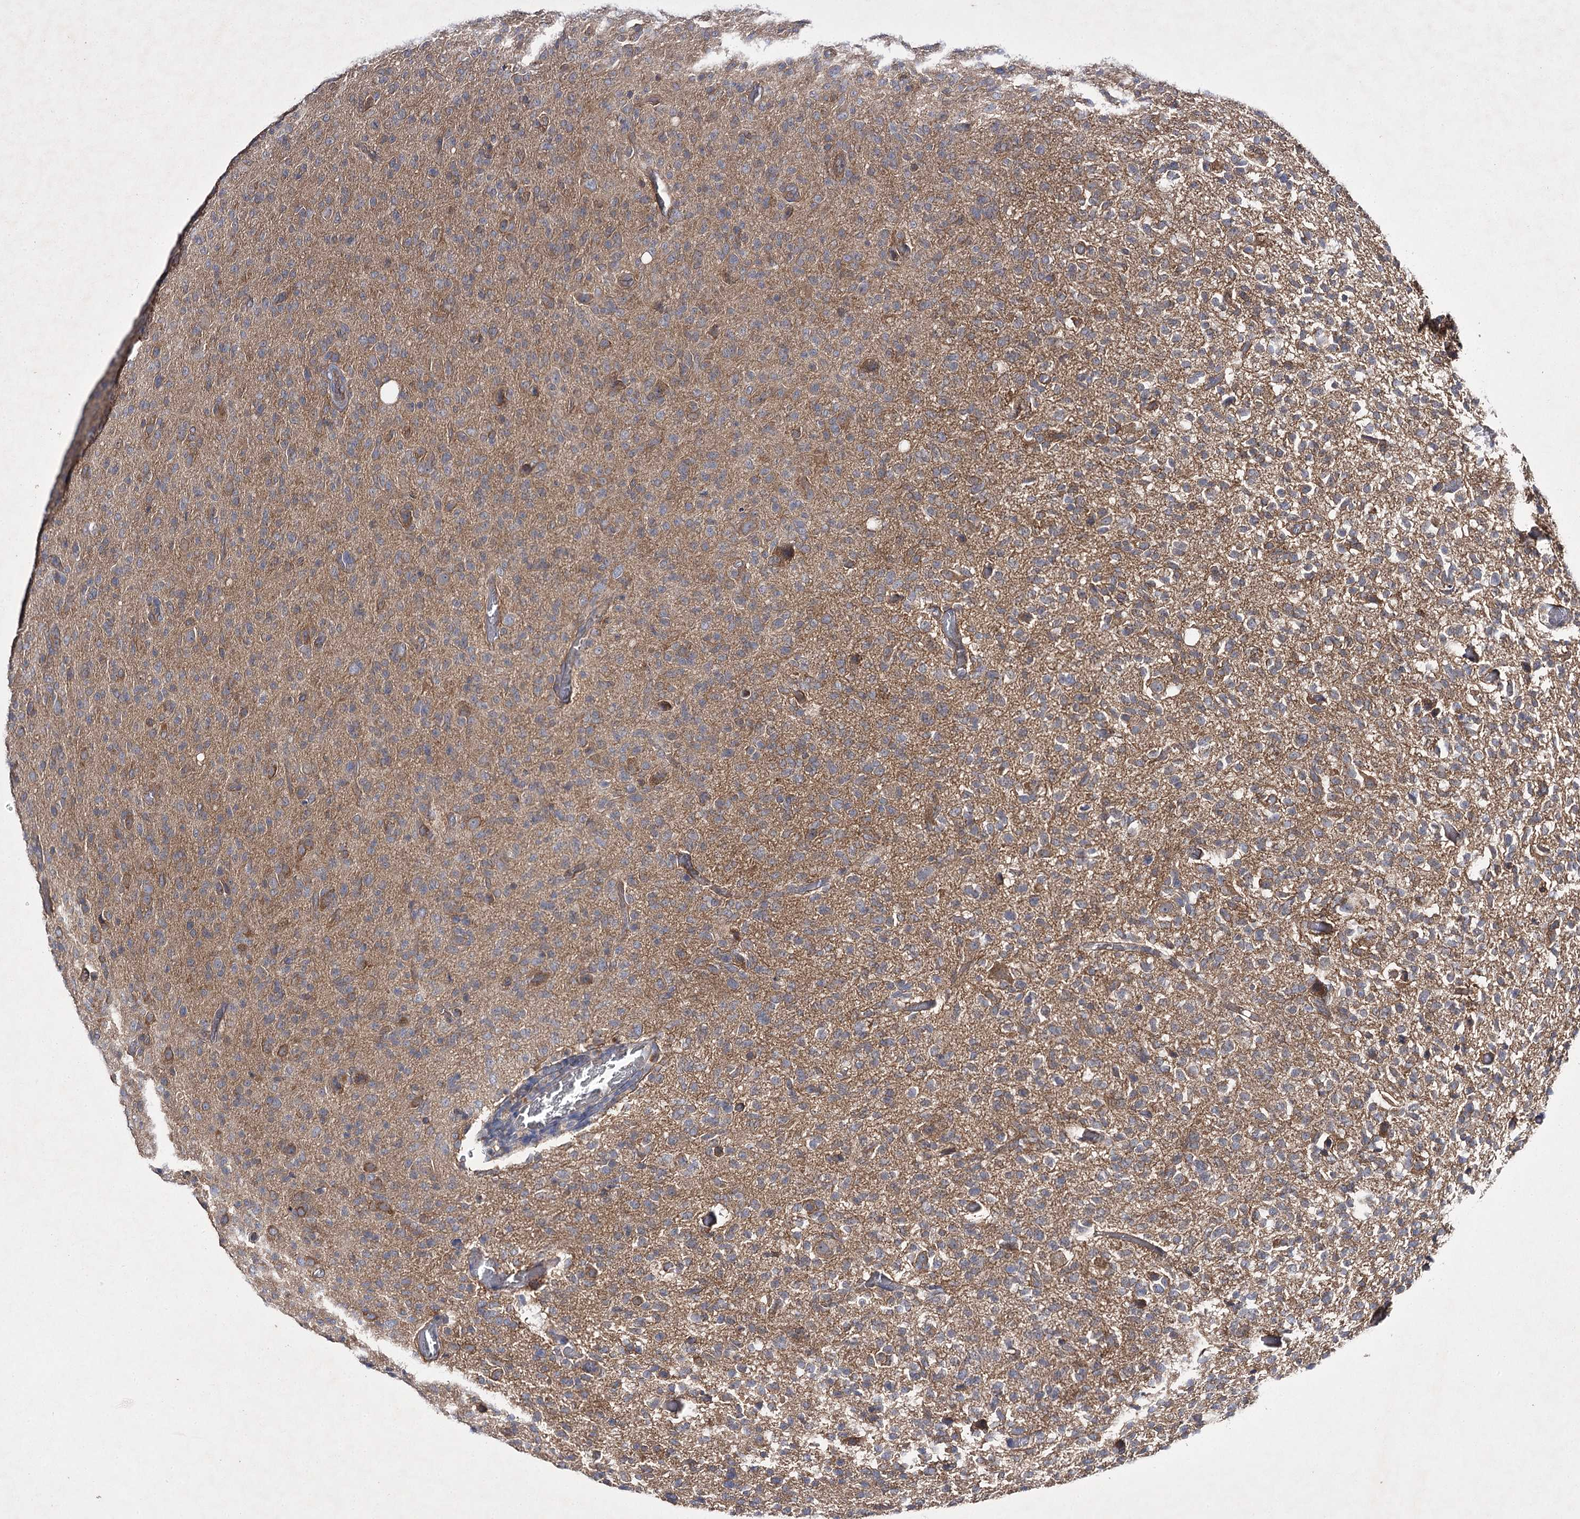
{"staining": {"intensity": "weak", "quantity": "<25%", "location": "cytoplasmic/membranous"}, "tissue": "glioma", "cell_type": "Tumor cells", "image_type": "cancer", "snomed": [{"axis": "morphology", "description": "Glioma, malignant, High grade"}, {"axis": "topography", "description": "Brain"}], "caption": "The histopathology image exhibits no staining of tumor cells in malignant glioma (high-grade). (Stains: DAB (3,3'-diaminobenzidine) immunohistochemistry (IHC) with hematoxylin counter stain, Microscopy: brightfield microscopy at high magnification).", "gene": "BCR", "patient": {"sex": "female", "age": 57}}